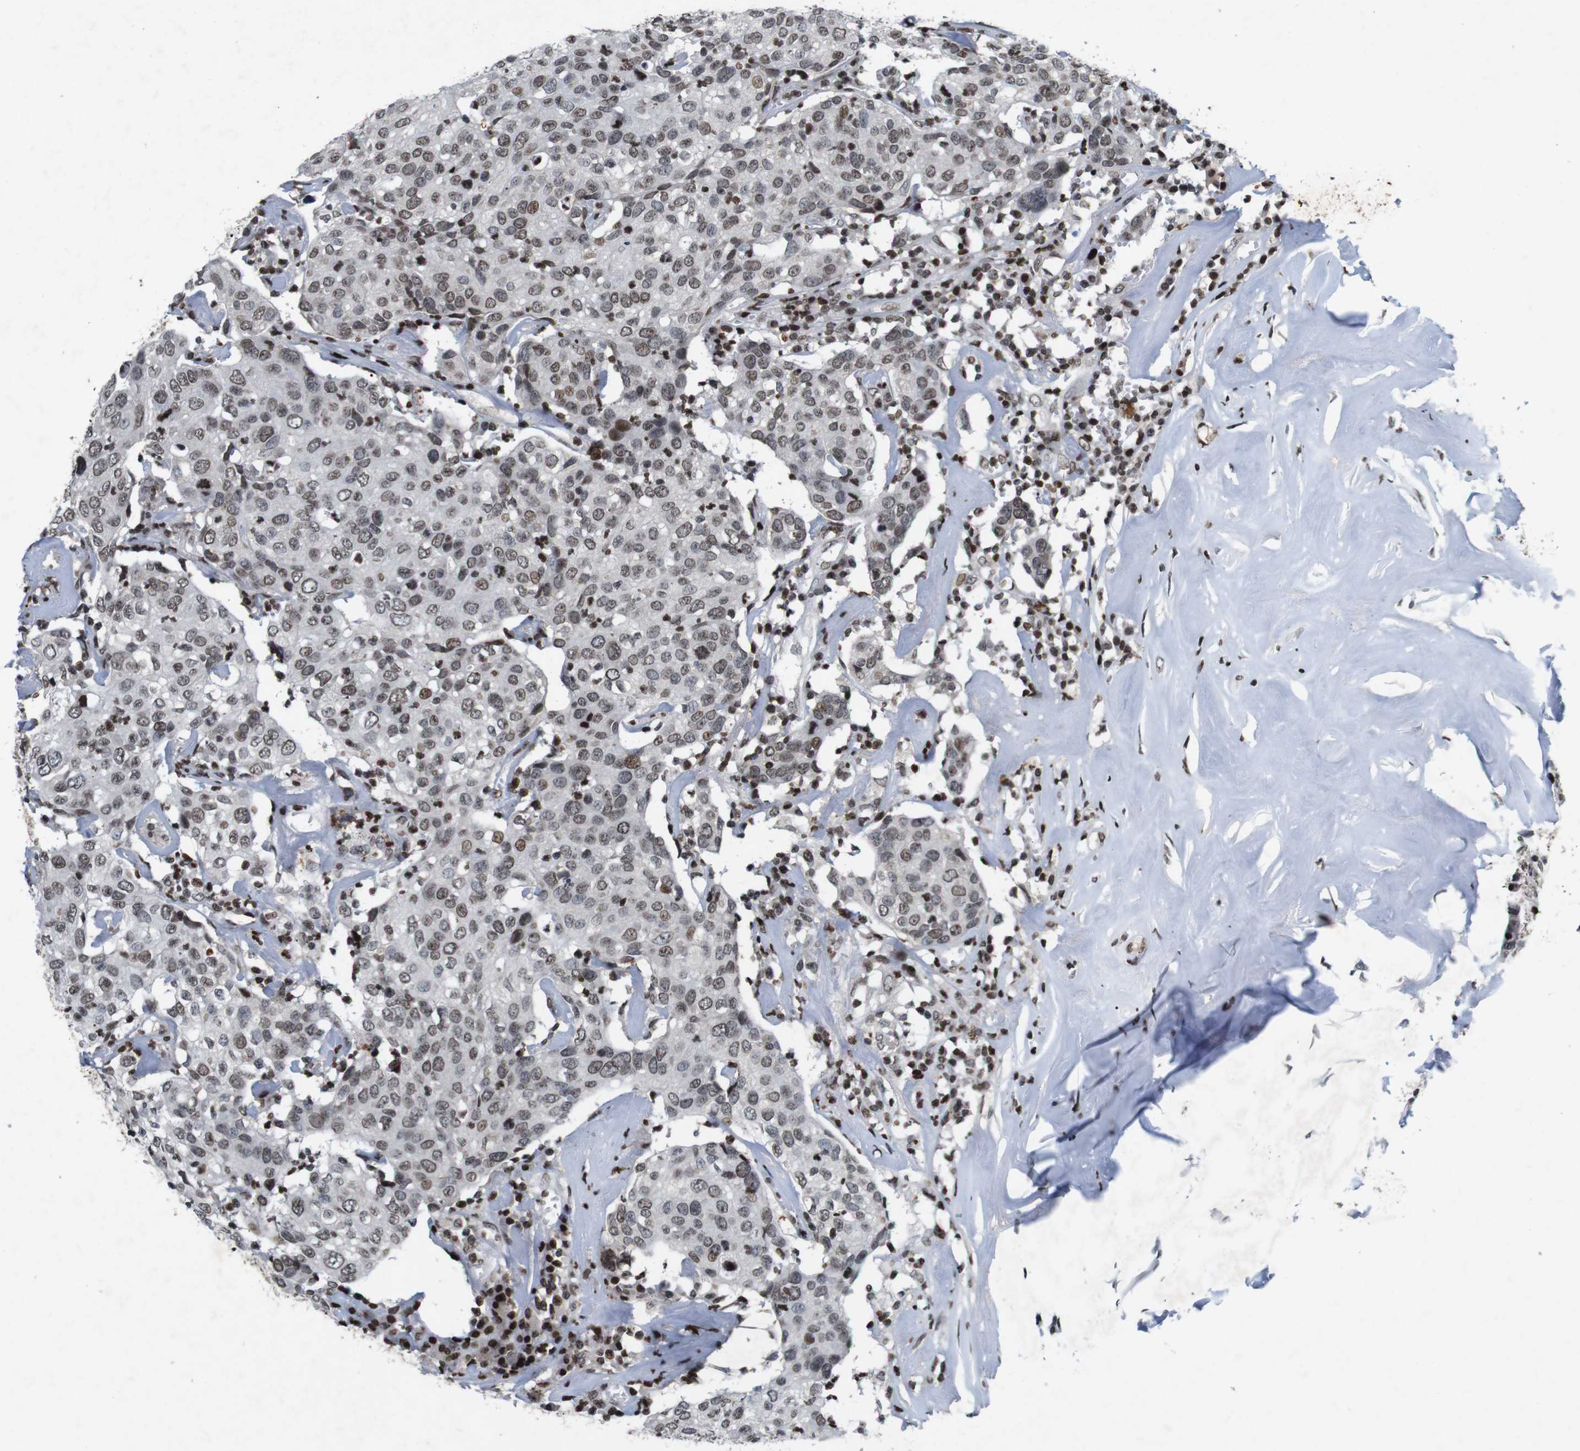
{"staining": {"intensity": "weak", "quantity": ">75%", "location": "nuclear"}, "tissue": "head and neck cancer", "cell_type": "Tumor cells", "image_type": "cancer", "snomed": [{"axis": "morphology", "description": "Adenocarcinoma, NOS"}, {"axis": "topography", "description": "Salivary gland"}, {"axis": "topography", "description": "Head-Neck"}], "caption": "This histopathology image demonstrates IHC staining of adenocarcinoma (head and neck), with low weak nuclear positivity in approximately >75% of tumor cells.", "gene": "MAGEH1", "patient": {"sex": "female", "age": 65}}